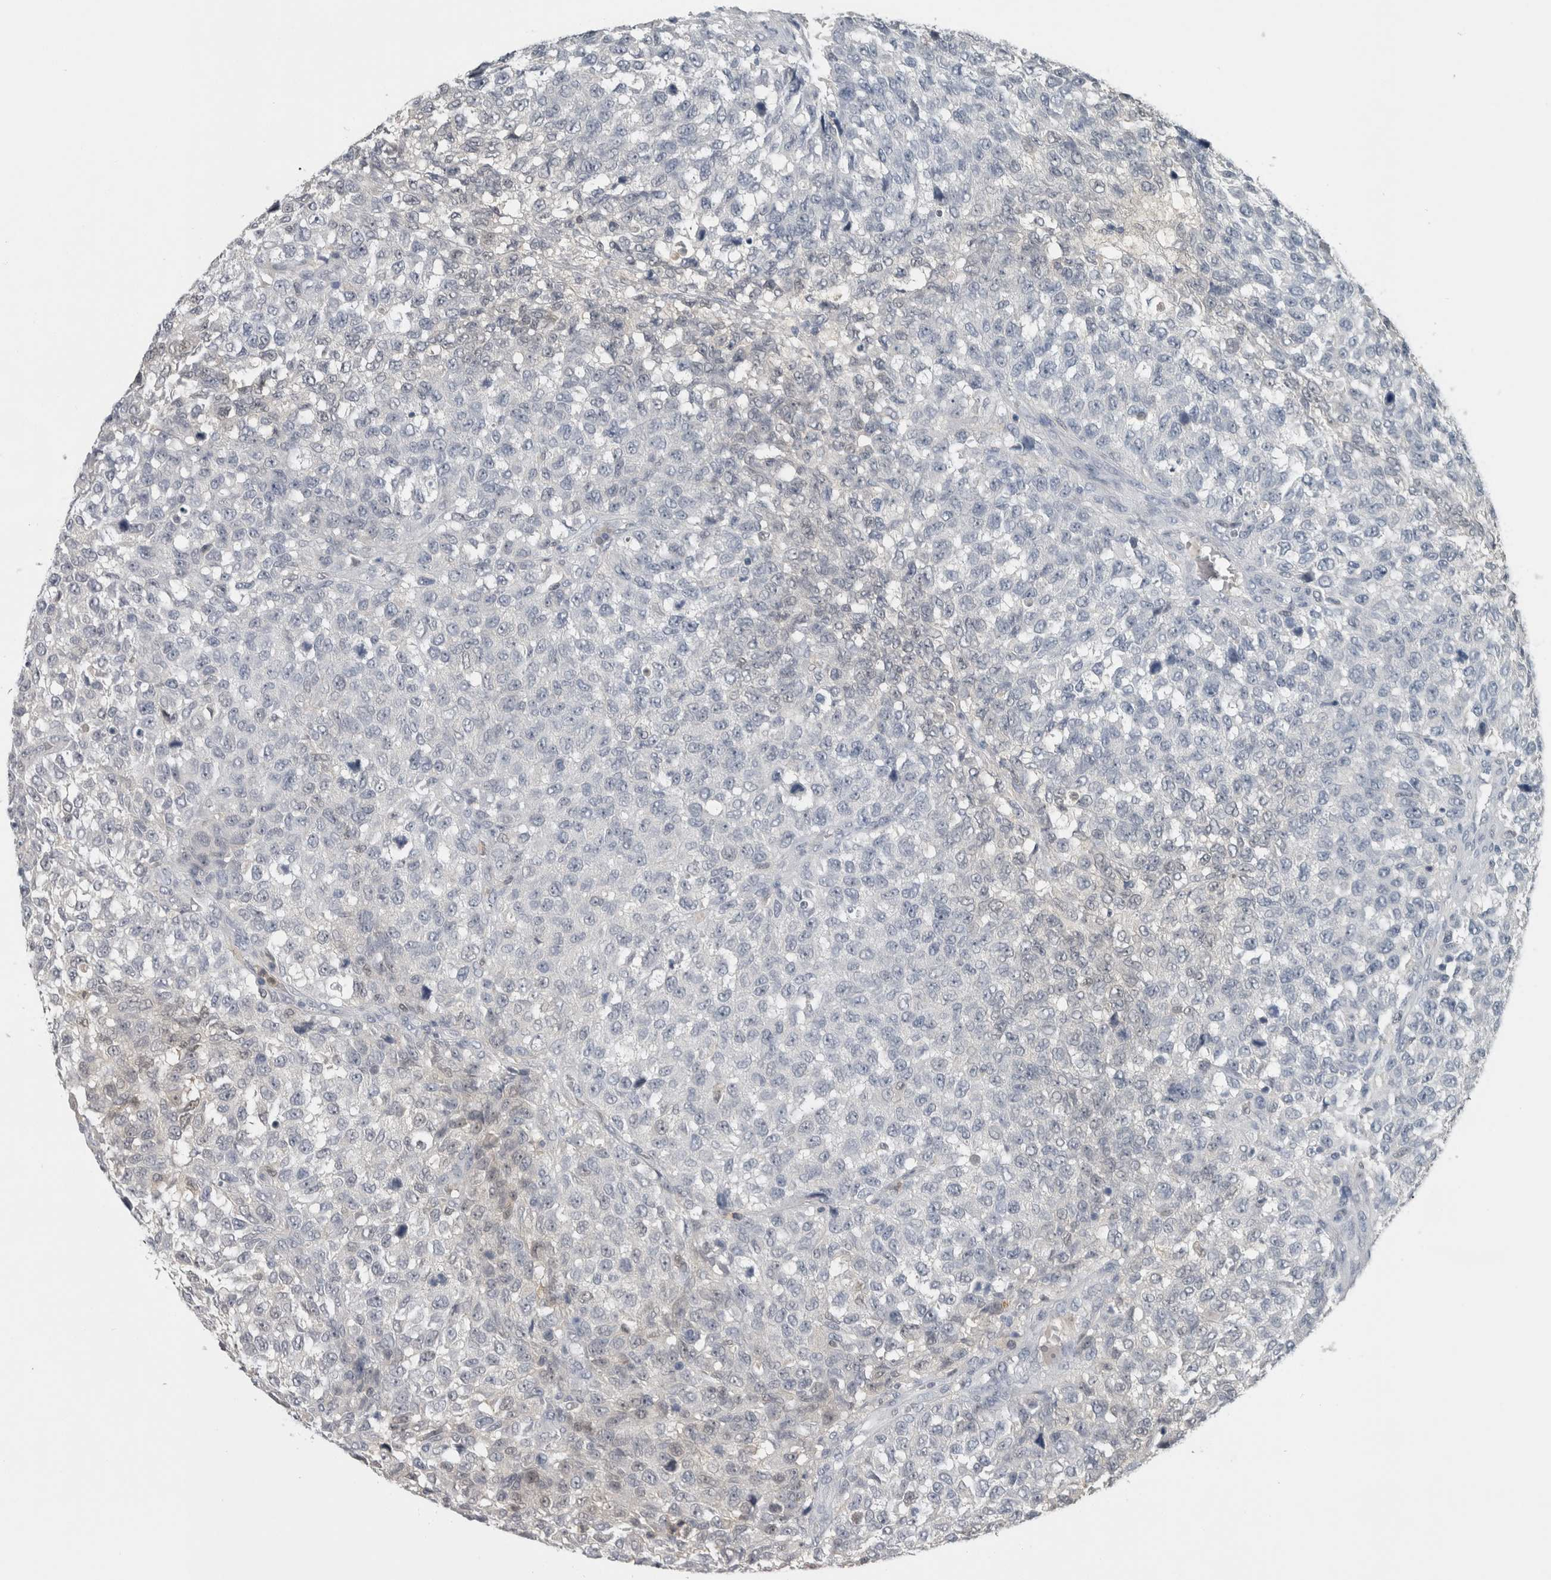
{"staining": {"intensity": "negative", "quantity": "none", "location": "none"}, "tissue": "testis cancer", "cell_type": "Tumor cells", "image_type": "cancer", "snomed": [{"axis": "morphology", "description": "Seminoma, NOS"}, {"axis": "topography", "description": "Testis"}], "caption": "High power microscopy histopathology image of an immunohistochemistry (IHC) photomicrograph of testis cancer, revealing no significant staining in tumor cells. (DAB immunohistochemistry (IHC) visualized using brightfield microscopy, high magnification).", "gene": "NAPRT", "patient": {"sex": "male", "age": 59}}